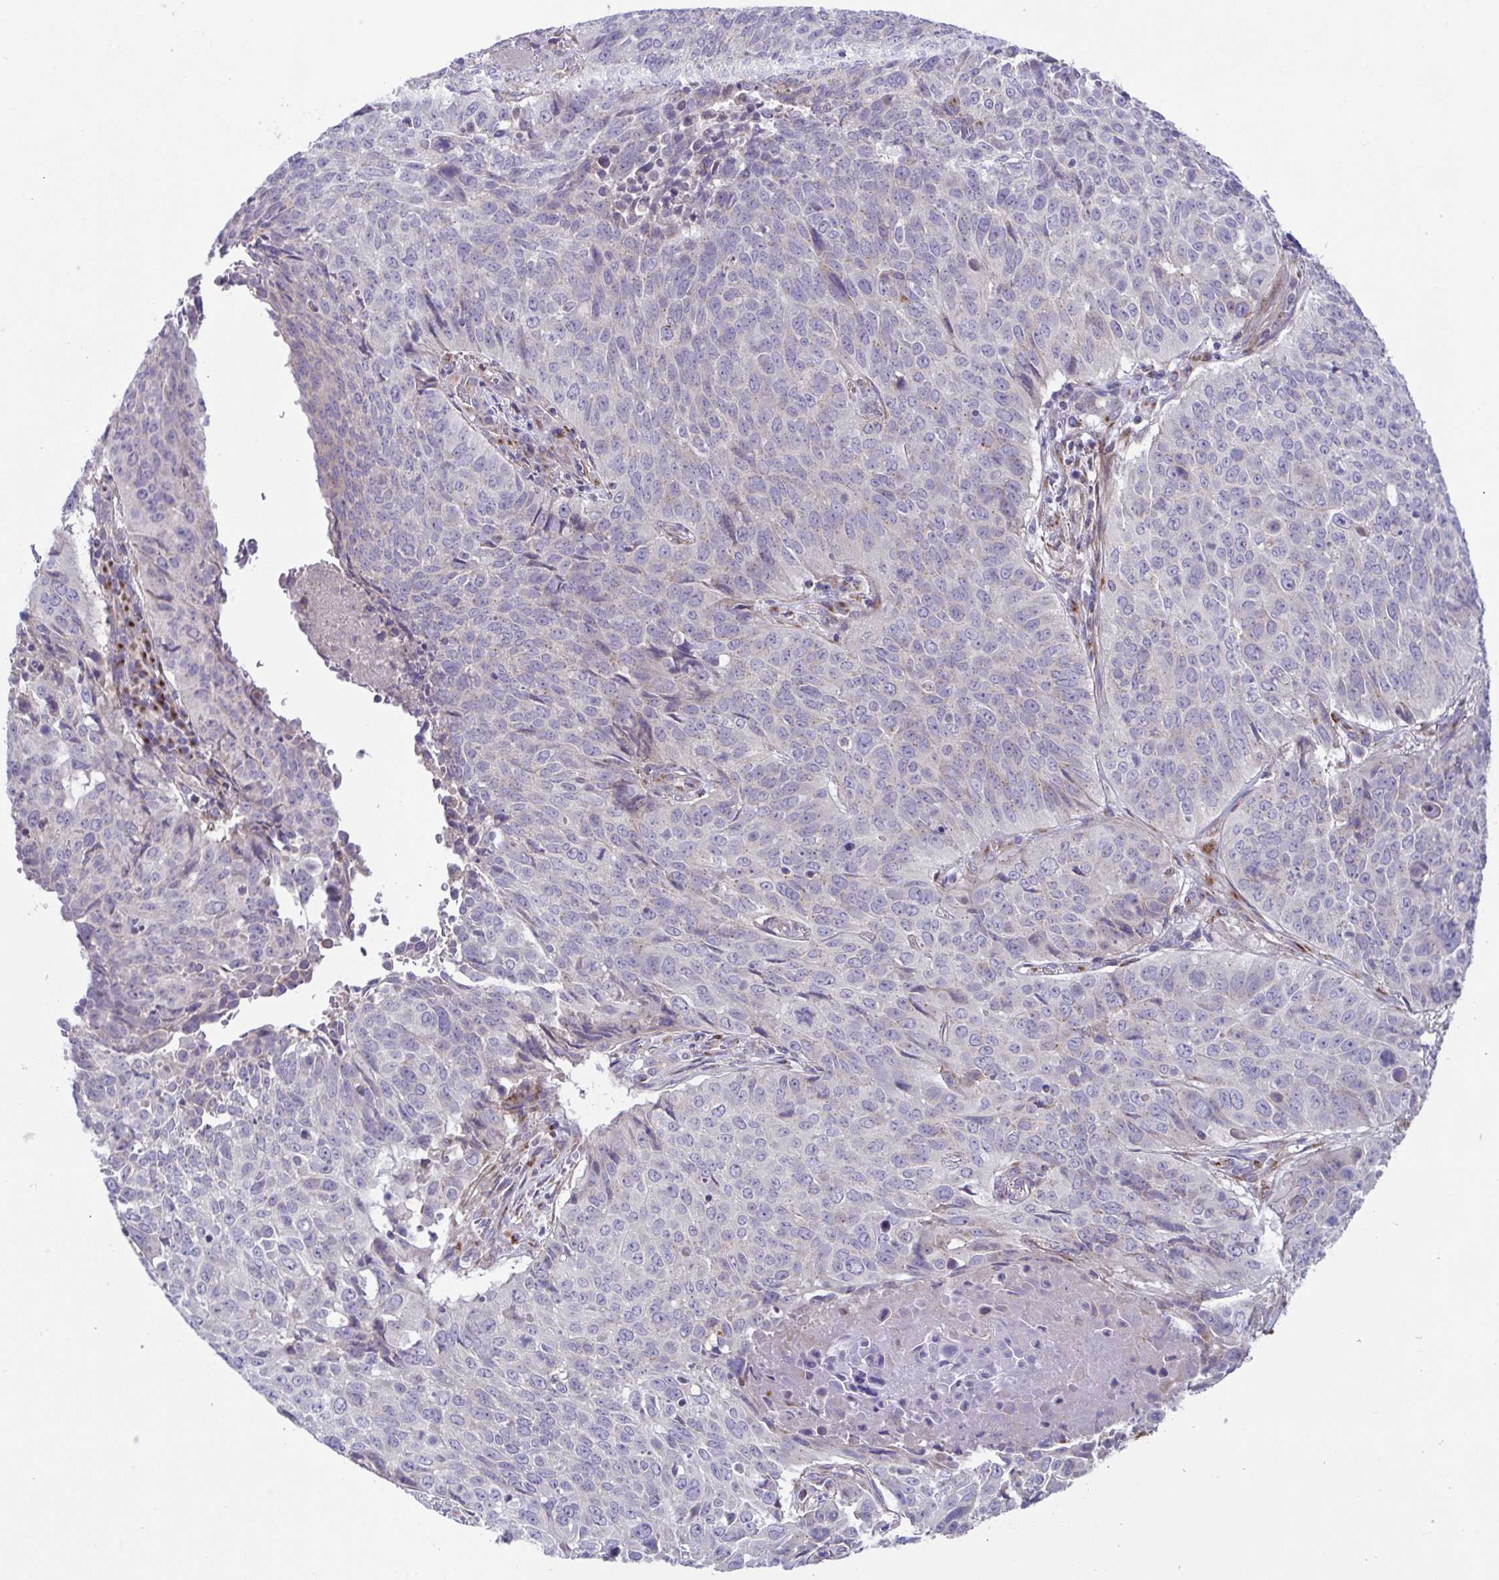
{"staining": {"intensity": "negative", "quantity": "none", "location": "none"}, "tissue": "lung cancer", "cell_type": "Tumor cells", "image_type": "cancer", "snomed": [{"axis": "morphology", "description": "Normal tissue, NOS"}, {"axis": "morphology", "description": "Squamous cell carcinoma, NOS"}, {"axis": "topography", "description": "Bronchus"}, {"axis": "topography", "description": "Lung"}], "caption": "This image is of squamous cell carcinoma (lung) stained with immunohistochemistry to label a protein in brown with the nuclei are counter-stained blue. There is no expression in tumor cells.", "gene": "COL17A1", "patient": {"sex": "male", "age": 64}}